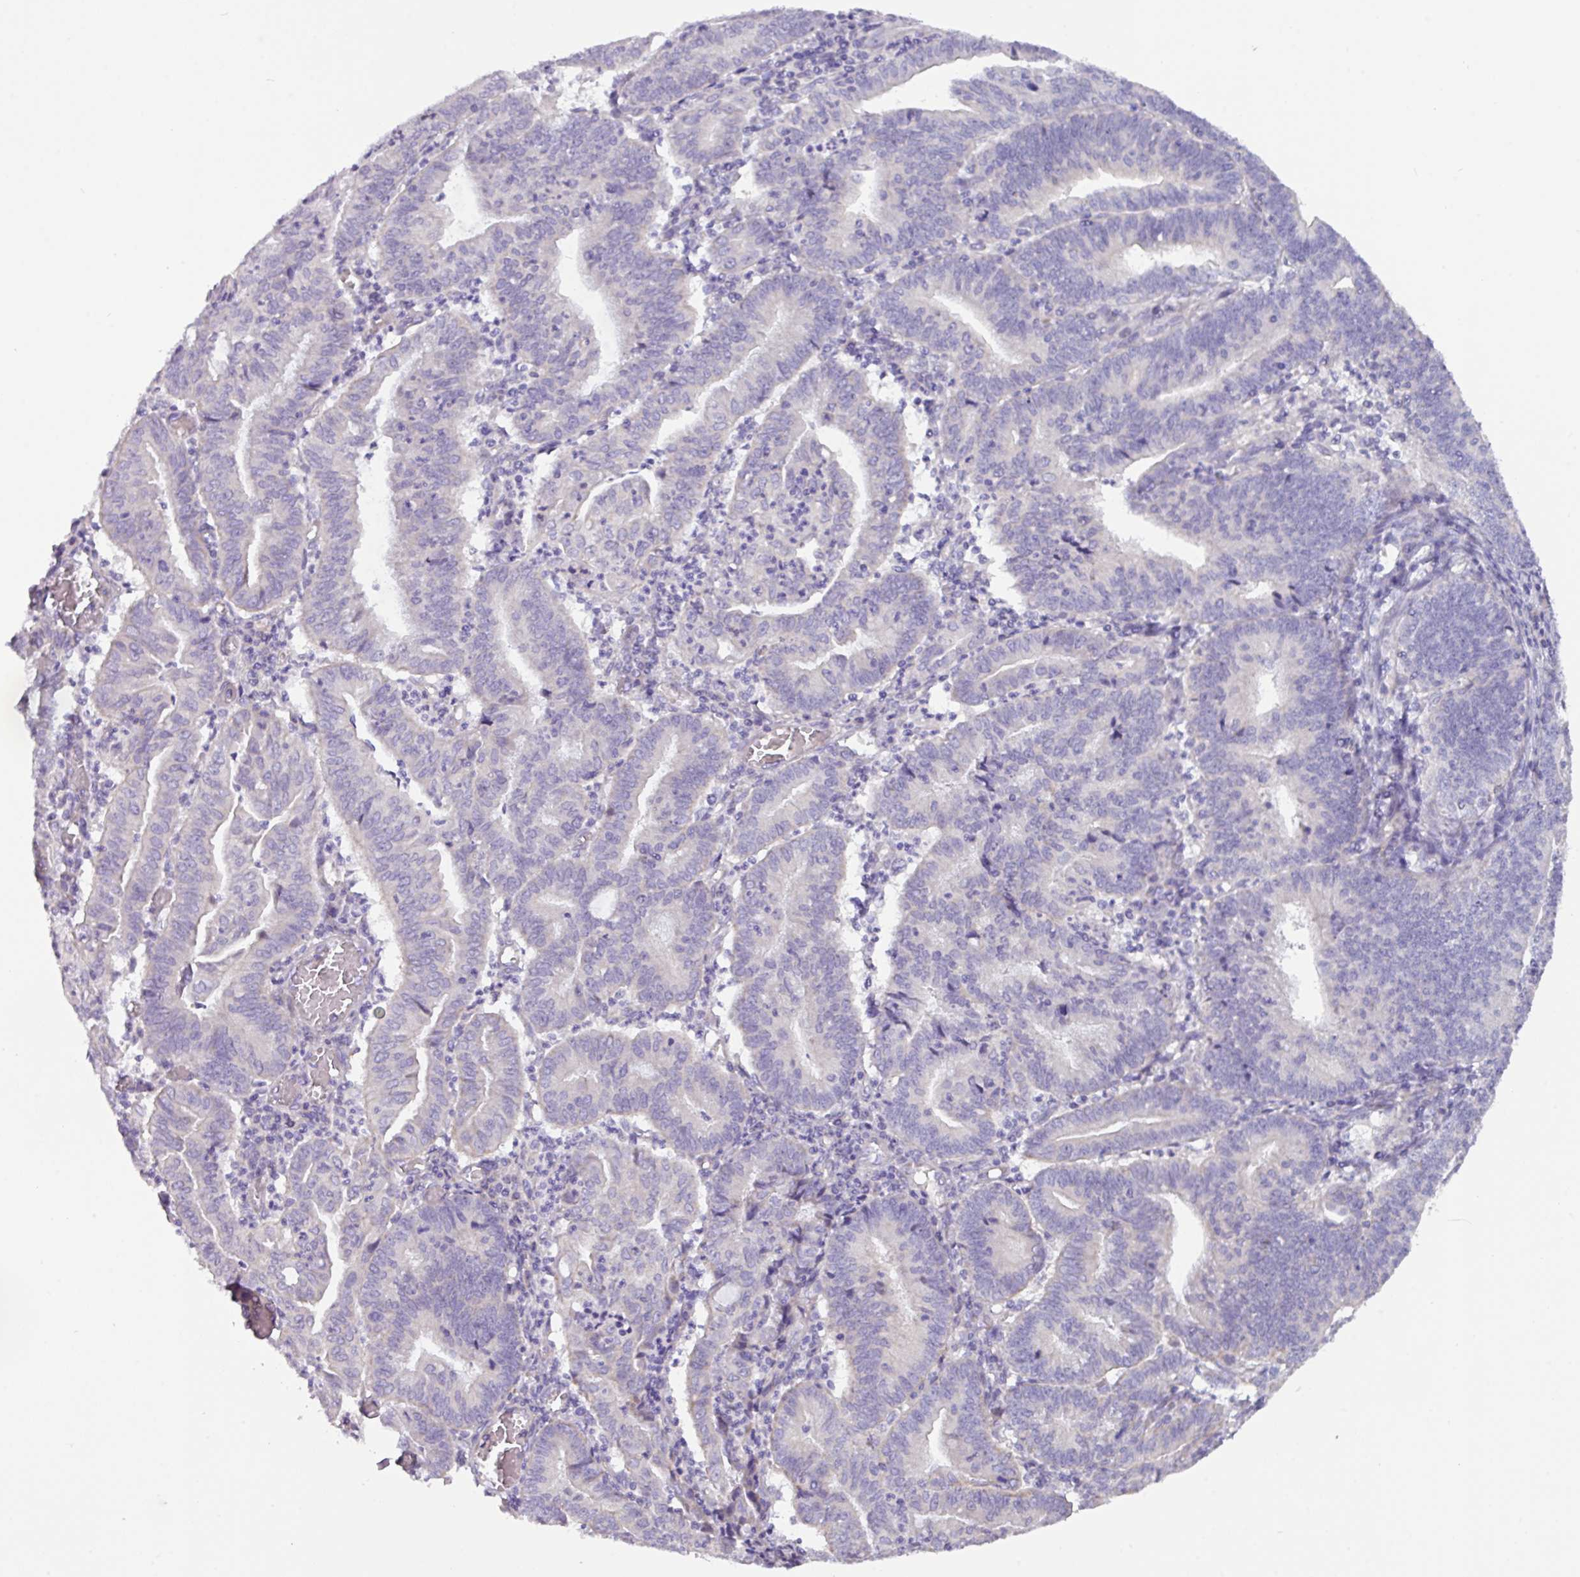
{"staining": {"intensity": "negative", "quantity": "none", "location": "none"}, "tissue": "endometrial cancer", "cell_type": "Tumor cells", "image_type": "cancer", "snomed": [{"axis": "morphology", "description": "Adenocarcinoma, NOS"}, {"axis": "topography", "description": "Endometrium"}], "caption": "This is a photomicrograph of immunohistochemistry staining of adenocarcinoma (endometrial), which shows no positivity in tumor cells. (Immunohistochemistry (ihc), brightfield microscopy, high magnification).", "gene": "RGS16", "patient": {"sex": "female", "age": 60}}